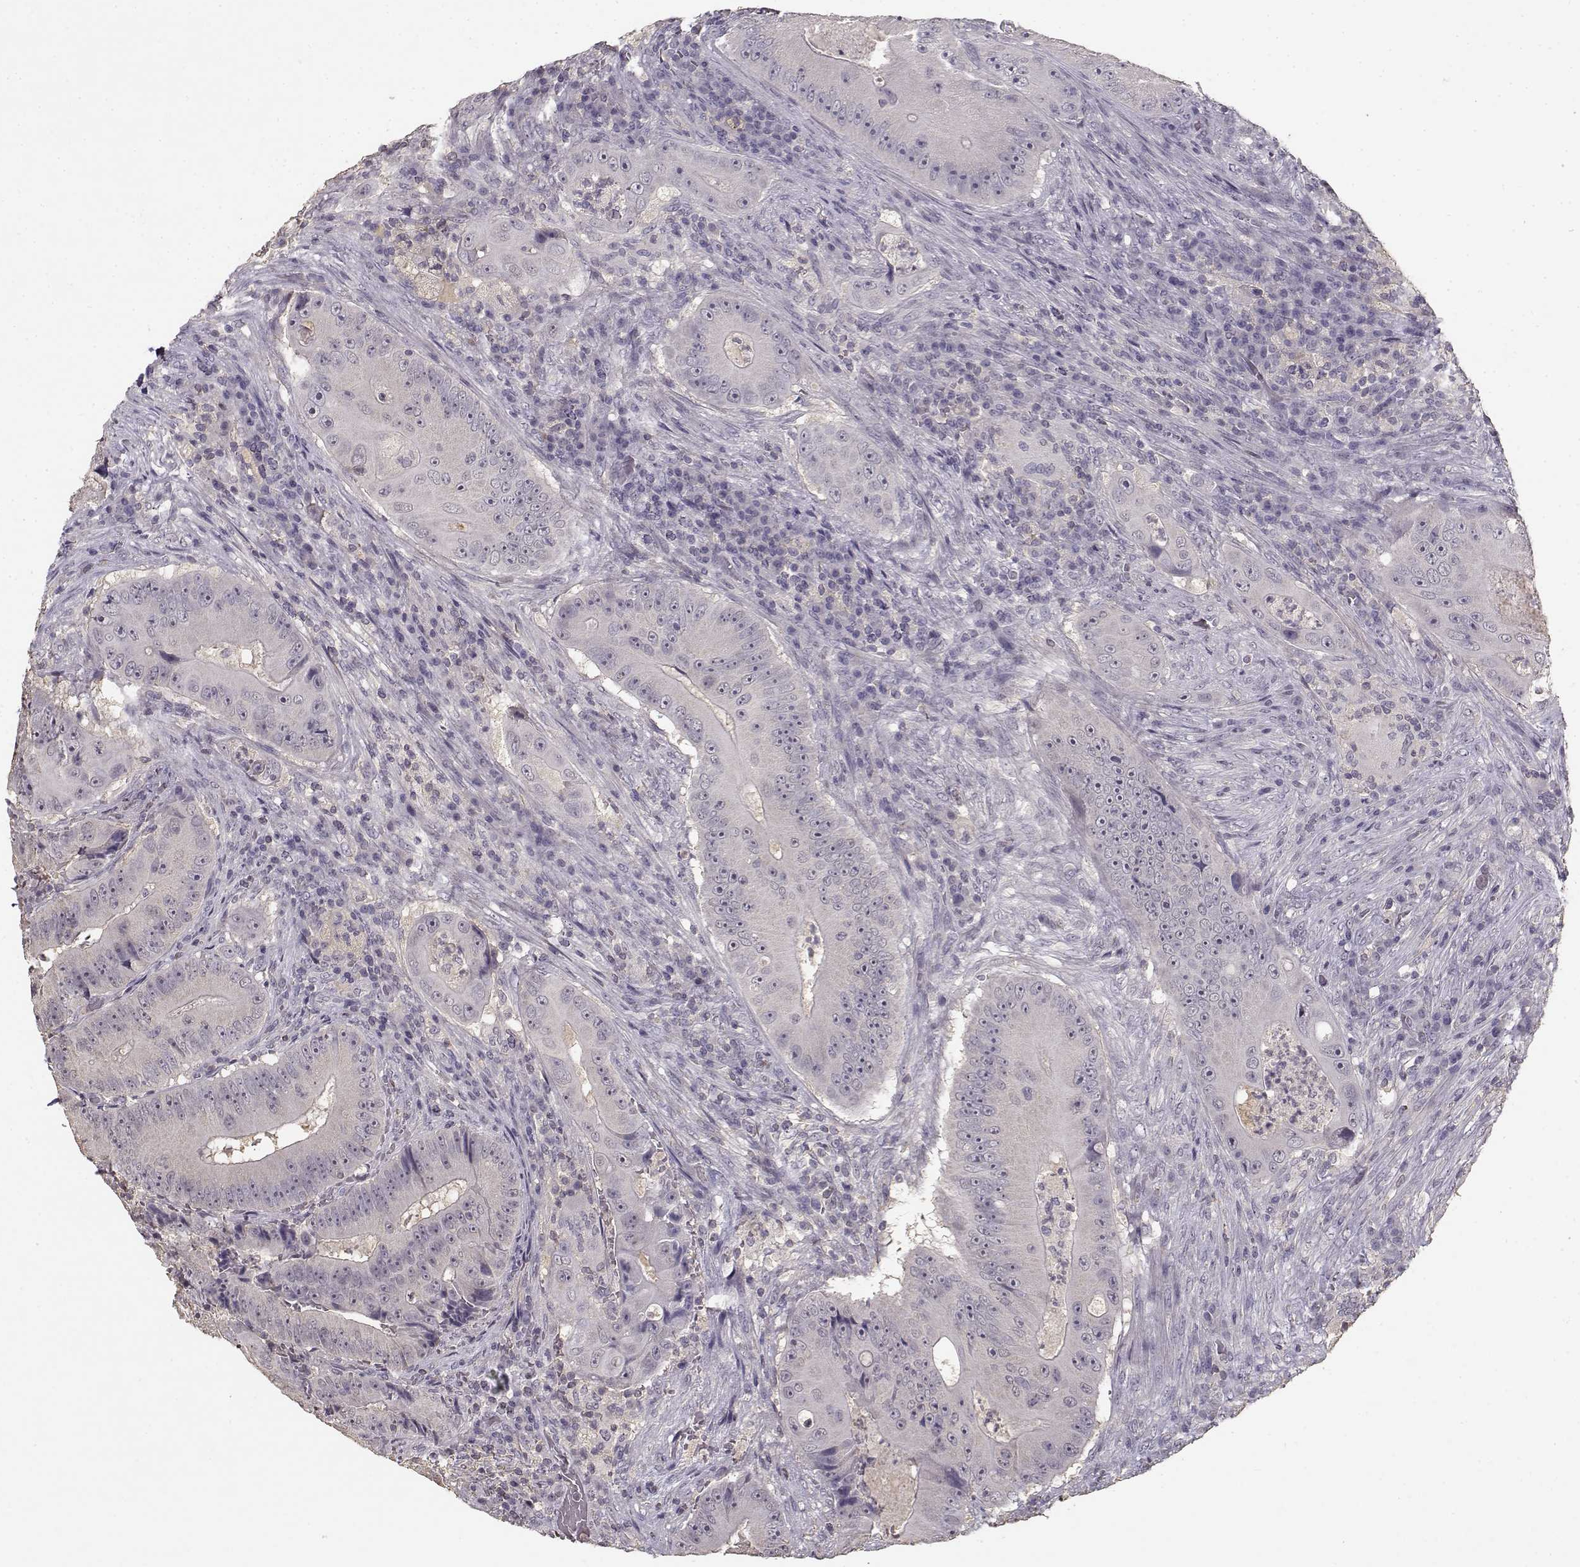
{"staining": {"intensity": "negative", "quantity": "none", "location": "none"}, "tissue": "colorectal cancer", "cell_type": "Tumor cells", "image_type": "cancer", "snomed": [{"axis": "morphology", "description": "Adenocarcinoma, NOS"}, {"axis": "topography", "description": "Colon"}], "caption": "Protein analysis of adenocarcinoma (colorectal) exhibits no significant positivity in tumor cells.", "gene": "UROC1", "patient": {"sex": "female", "age": 86}}